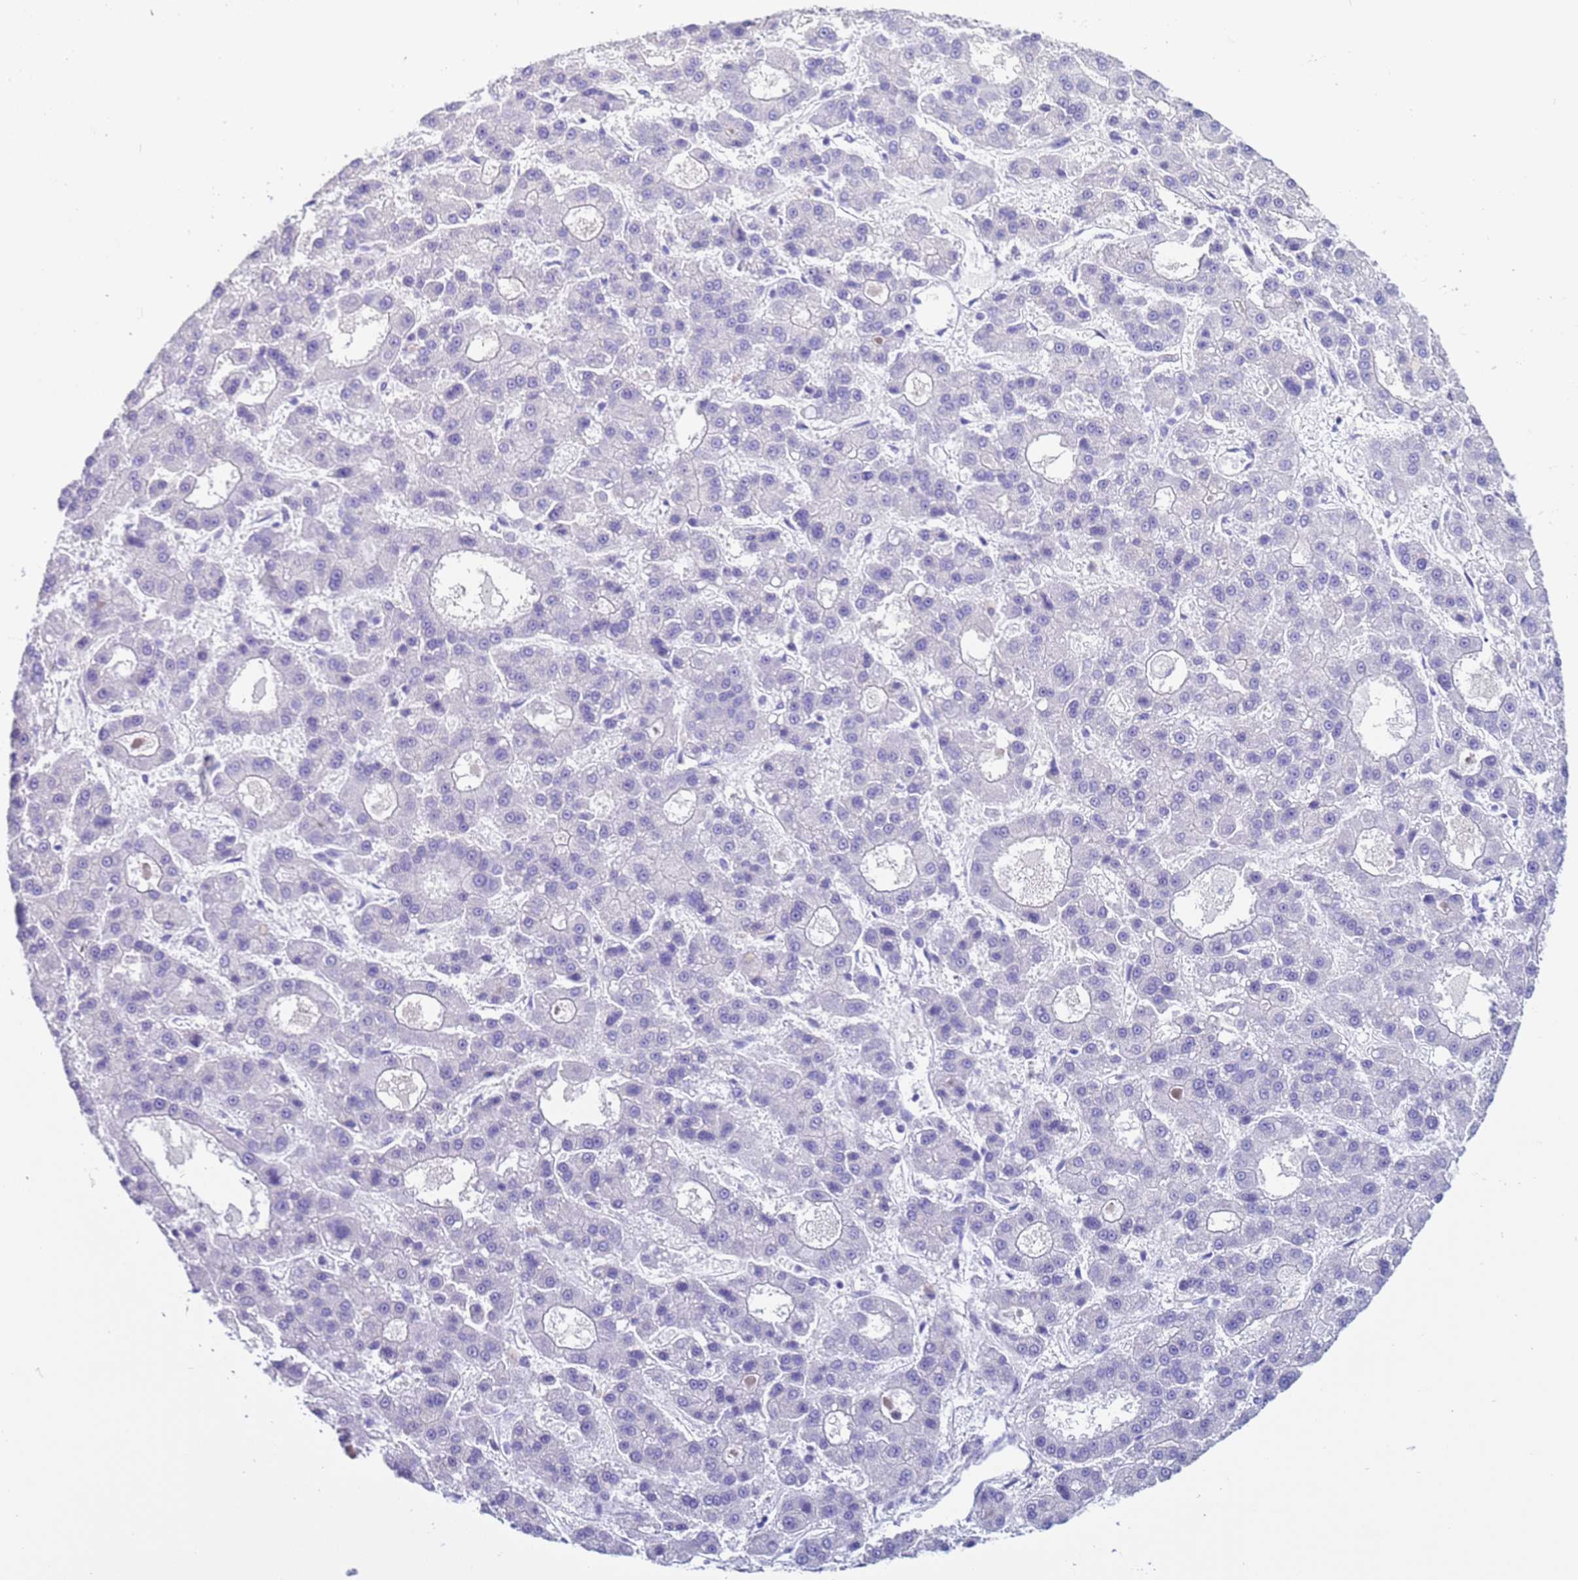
{"staining": {"intensity": "negative", "quantity": "none", "location": "none"}, "tissue": "liver cancer", "cell_type": "Tumor cells", "image_type": "cancer", "snomed": [{"axis": "morphology", "description": "Carcinoma, Hepatocellular, NOS"}, {"axis": "topography", "description": "Liver"}], "caption": "High magnification brightfield microscopy of liver cancer stained with DAB (3,3'-diaminobenzidine) (brown) and counterstained with hematoxylin (blue): tumor cells show no significant expression.", "gene": "CKM", "patient": {"sex": "male", "age": 70}}